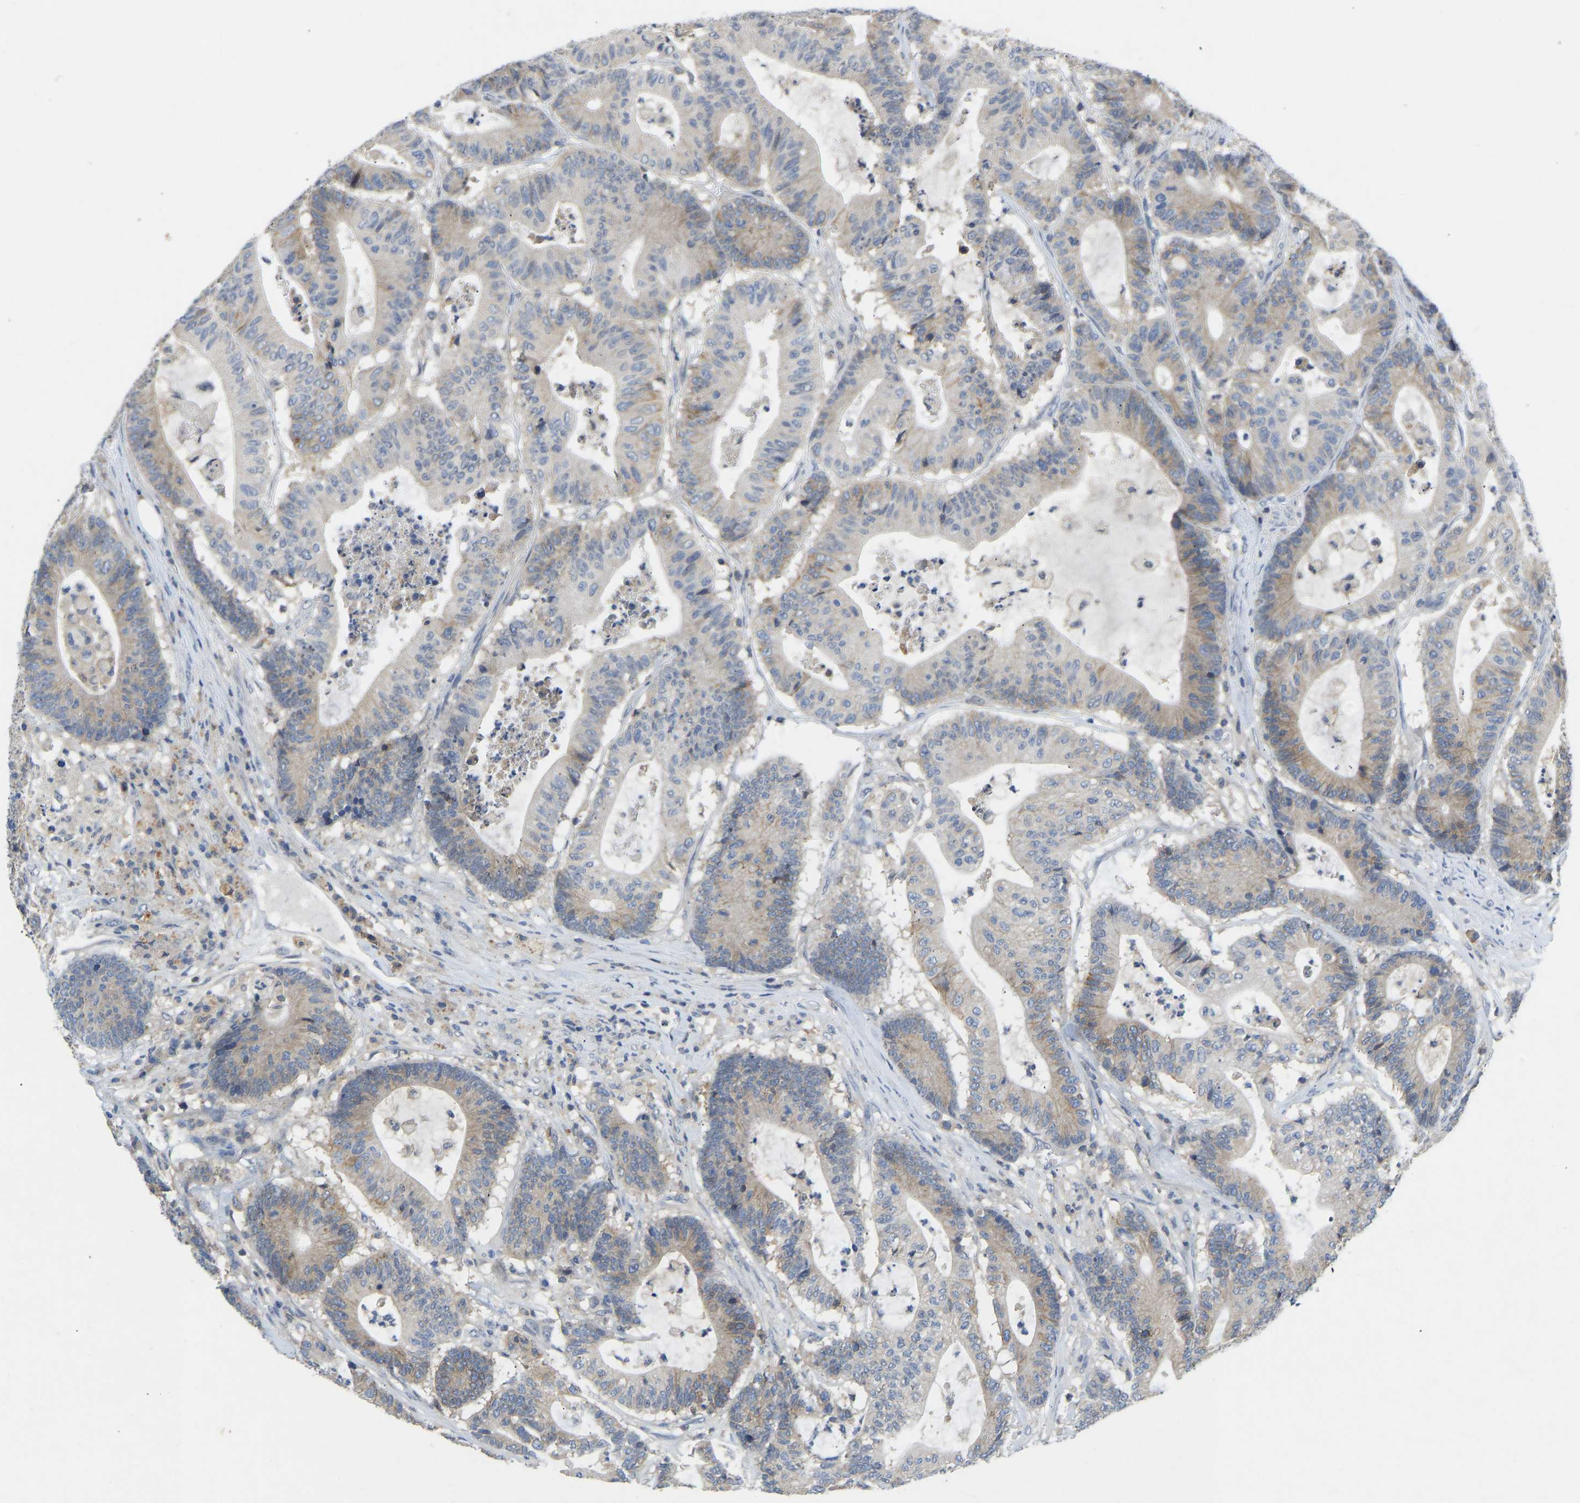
{"staining": {"intensity": "moderate", "quantity": "<25%", "location": "cytoplasmic/membranous"}, "tissue": "colorectal cancer", "cell_type": "Tumor cells", "image_type": "cancer", "snomed": [{"axis": "morphology", "description": "Adenocarcinoma, NOS"}, {"axis": "topography", "description": "Colon"}], "caption": "This photomicrograph displays immunohistochemistry (IHC) staining of colorectal adenocarcinoma, with low moderate cytoplasmic/membranous expression in about <25% of tumor cells.", "gene": "NDRG3", "patient": {"sex": "female", "age": 84}}